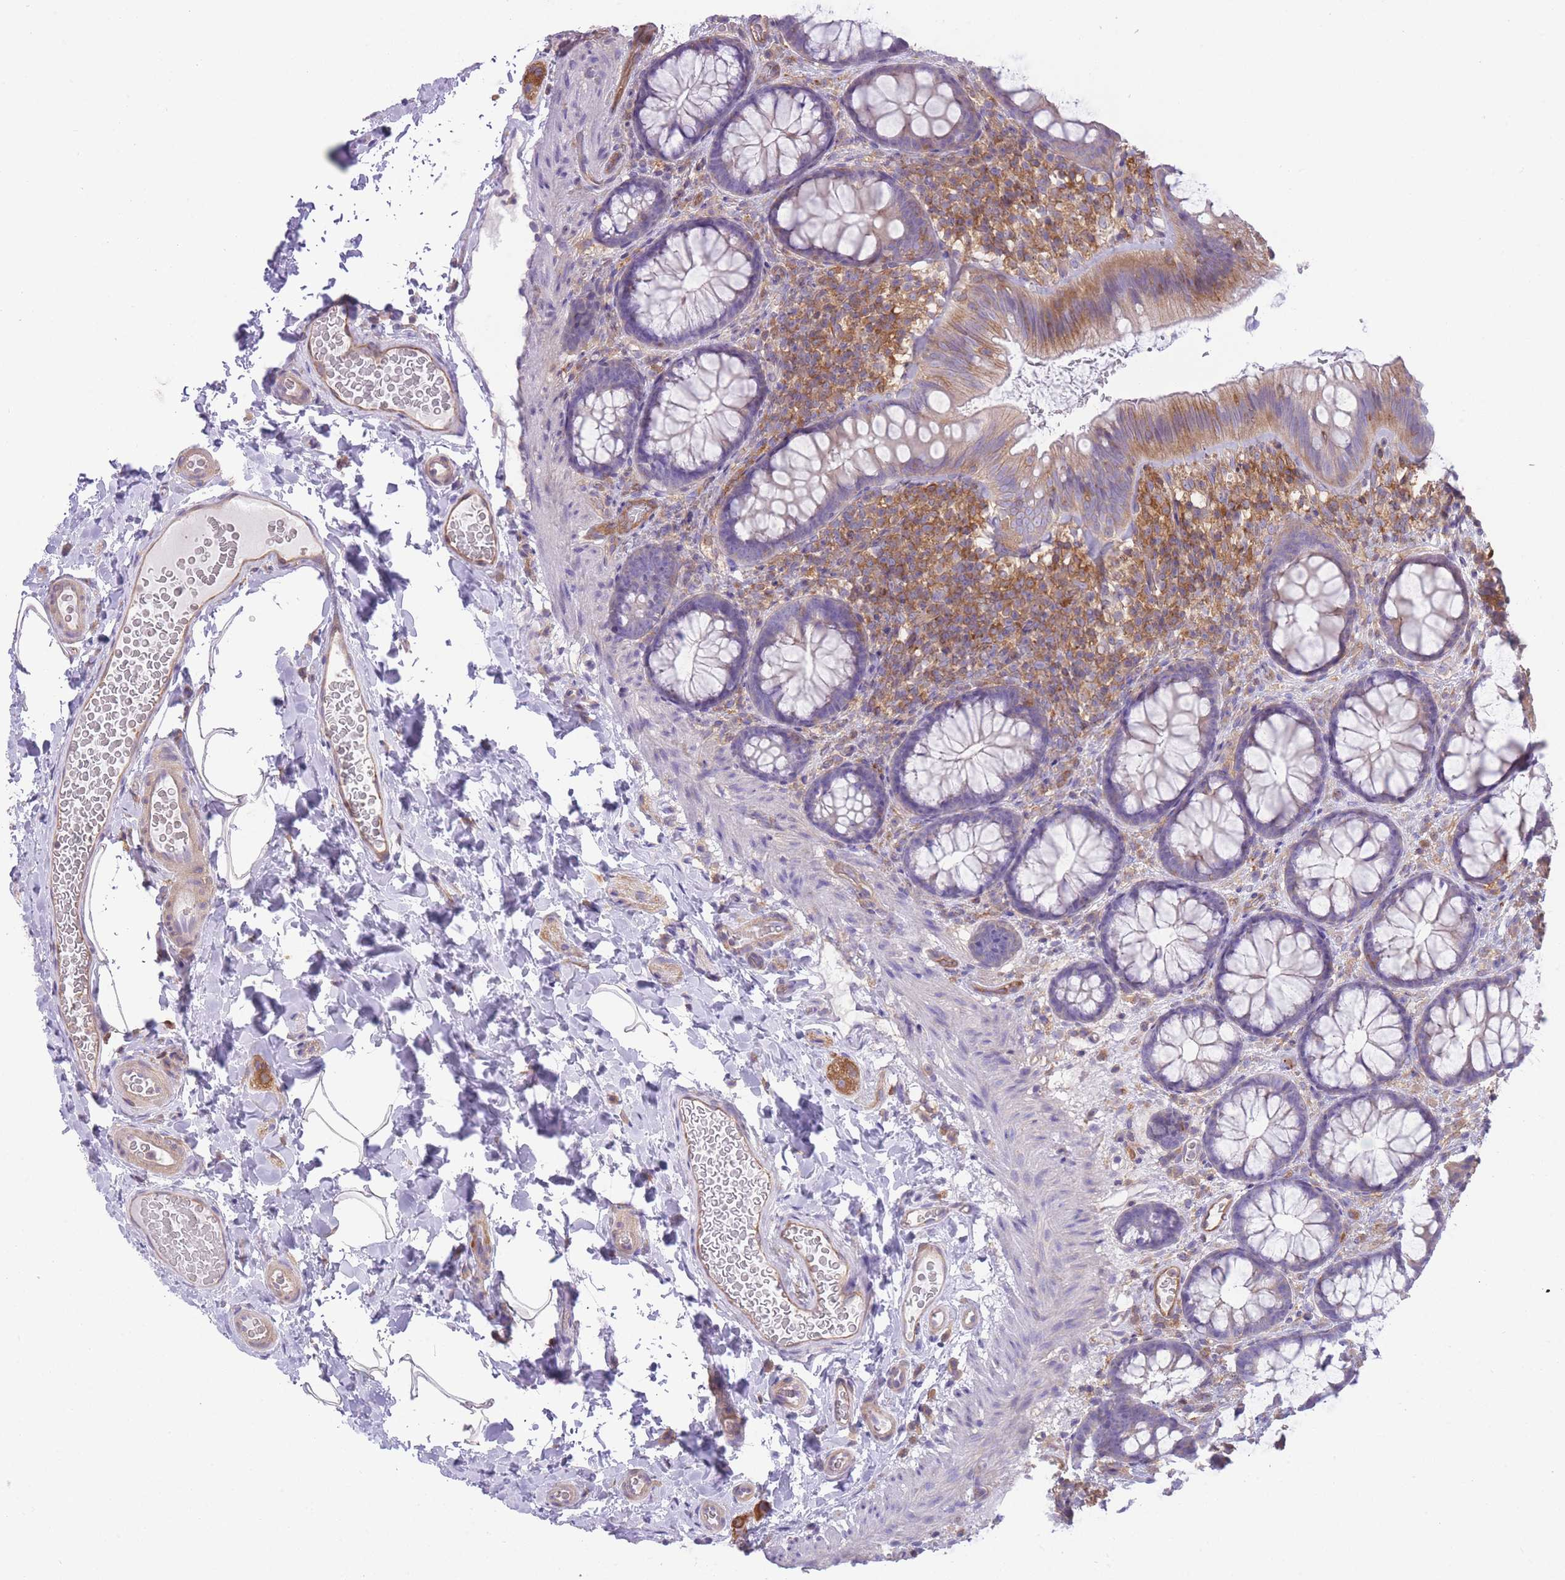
{"staining": {"intensity": "moderate", "quantity": "25%-75%", "location": "cytoplasmic/membranous"}, "tissue": "colon", "cell_type": "Endothelial cells", "image_type": "normal", "snomed": [{"axis": "morphology", "description": "Normal tissue, NOS"}, {"axis": "topography", "description": "Colon"}], "caption": "Immunohistochemistry (IHC) image of benign human colon stained for a protein (brown), which reveals medium levels of moderate cytoplasmic/membranous staining in about 25%-75% of endothelial cells.", "gene": "PRKAR1A", "patient": {"sex": "male", "age": 46}}